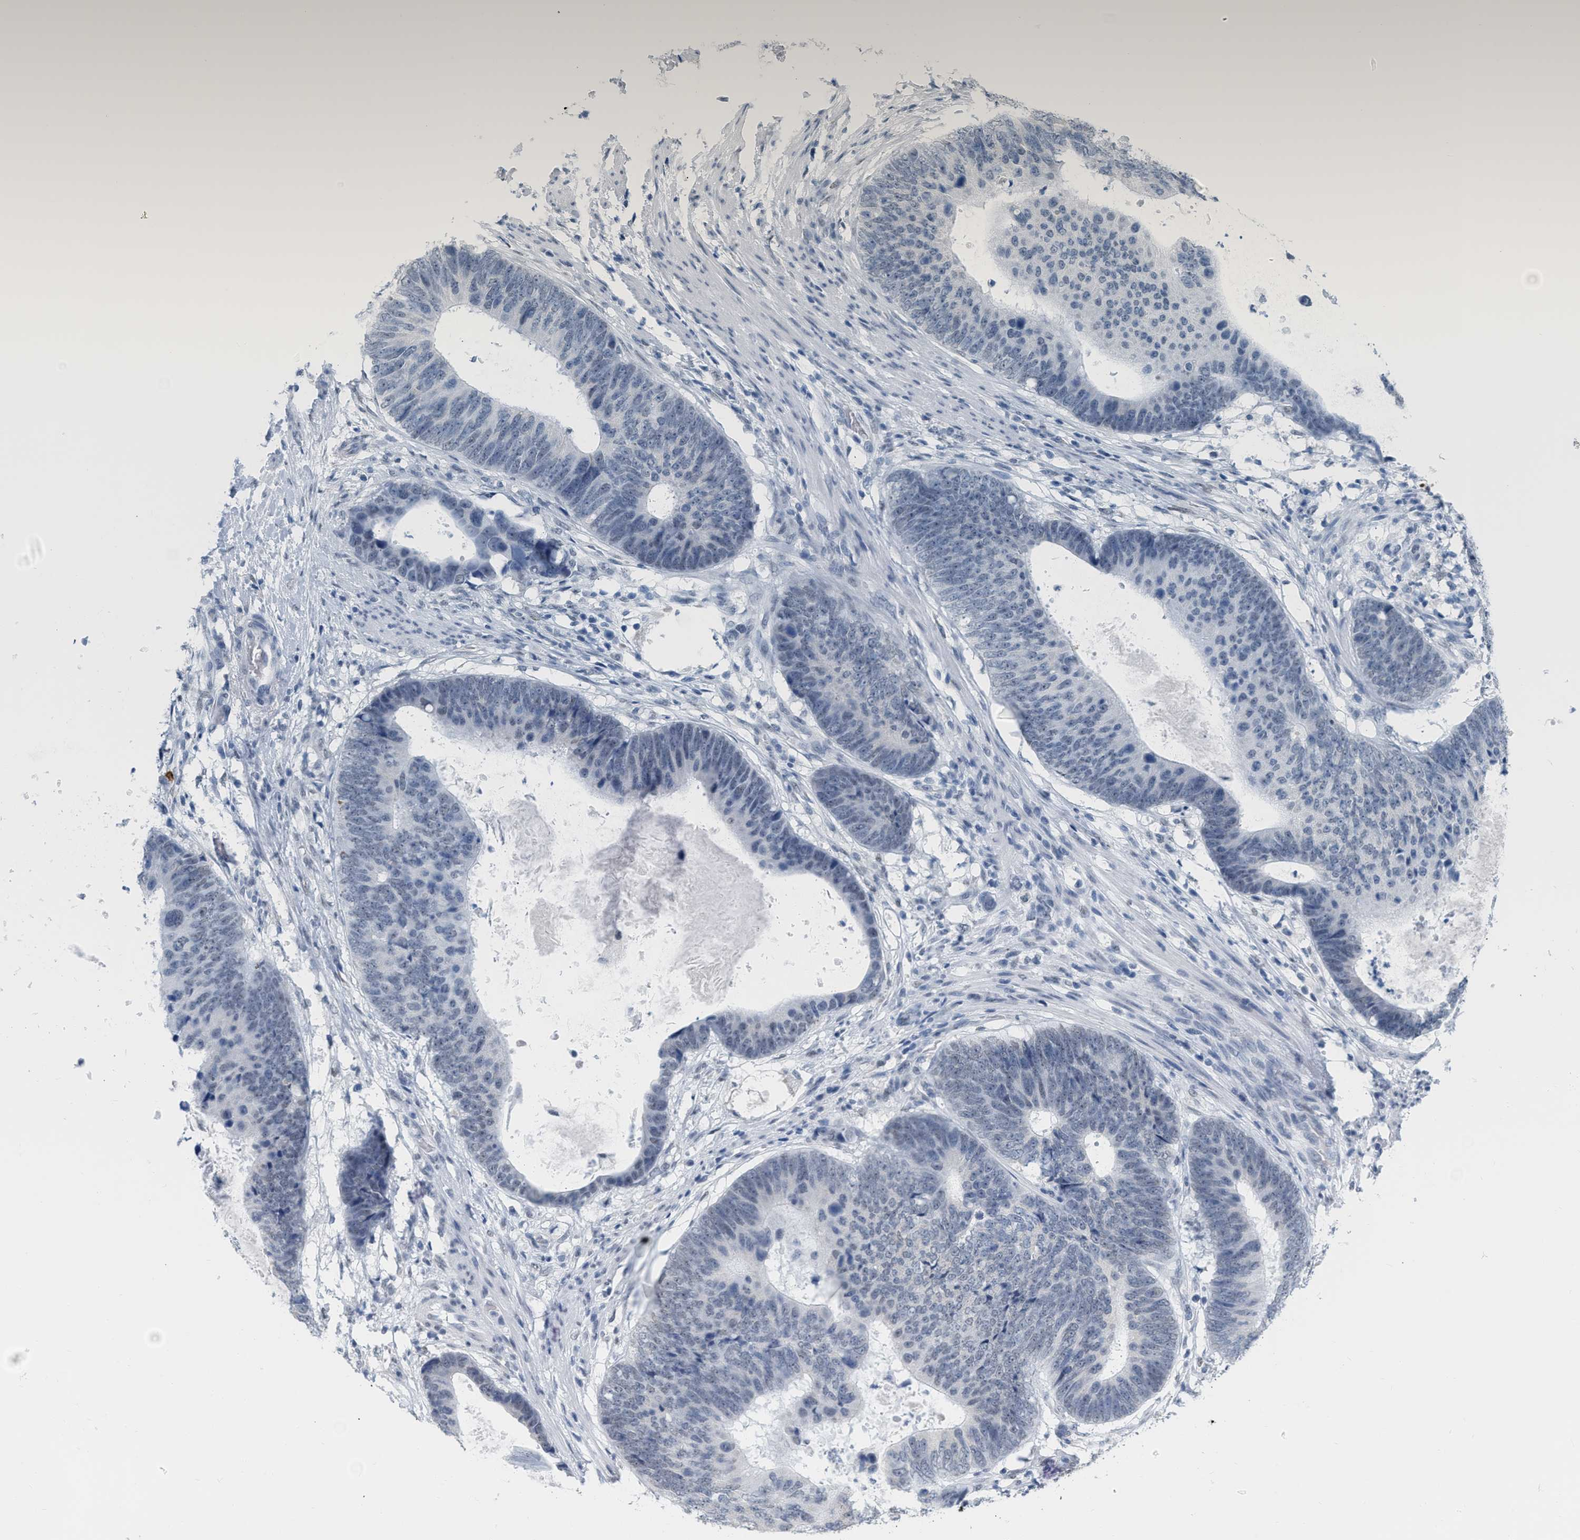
{"staining": {"intensity": "negative", "quantity": "none", "location": "none"}, "tissue": "colorectal cancer", "cell_type": "Tumor cells", "image_type": "cancer", "snomed": [{"axis": "morphology", "description": "Adenocarcinoma, NOS"}, {"axis": "topography", "description": "Colon"}], "caption": "Colorectal adenocarcinoma was stained to show a protein in brown. There is no significant positivity in tumor cells.", "gene": "XIRP1", "patient": {"sex": "male", "age": 56}}